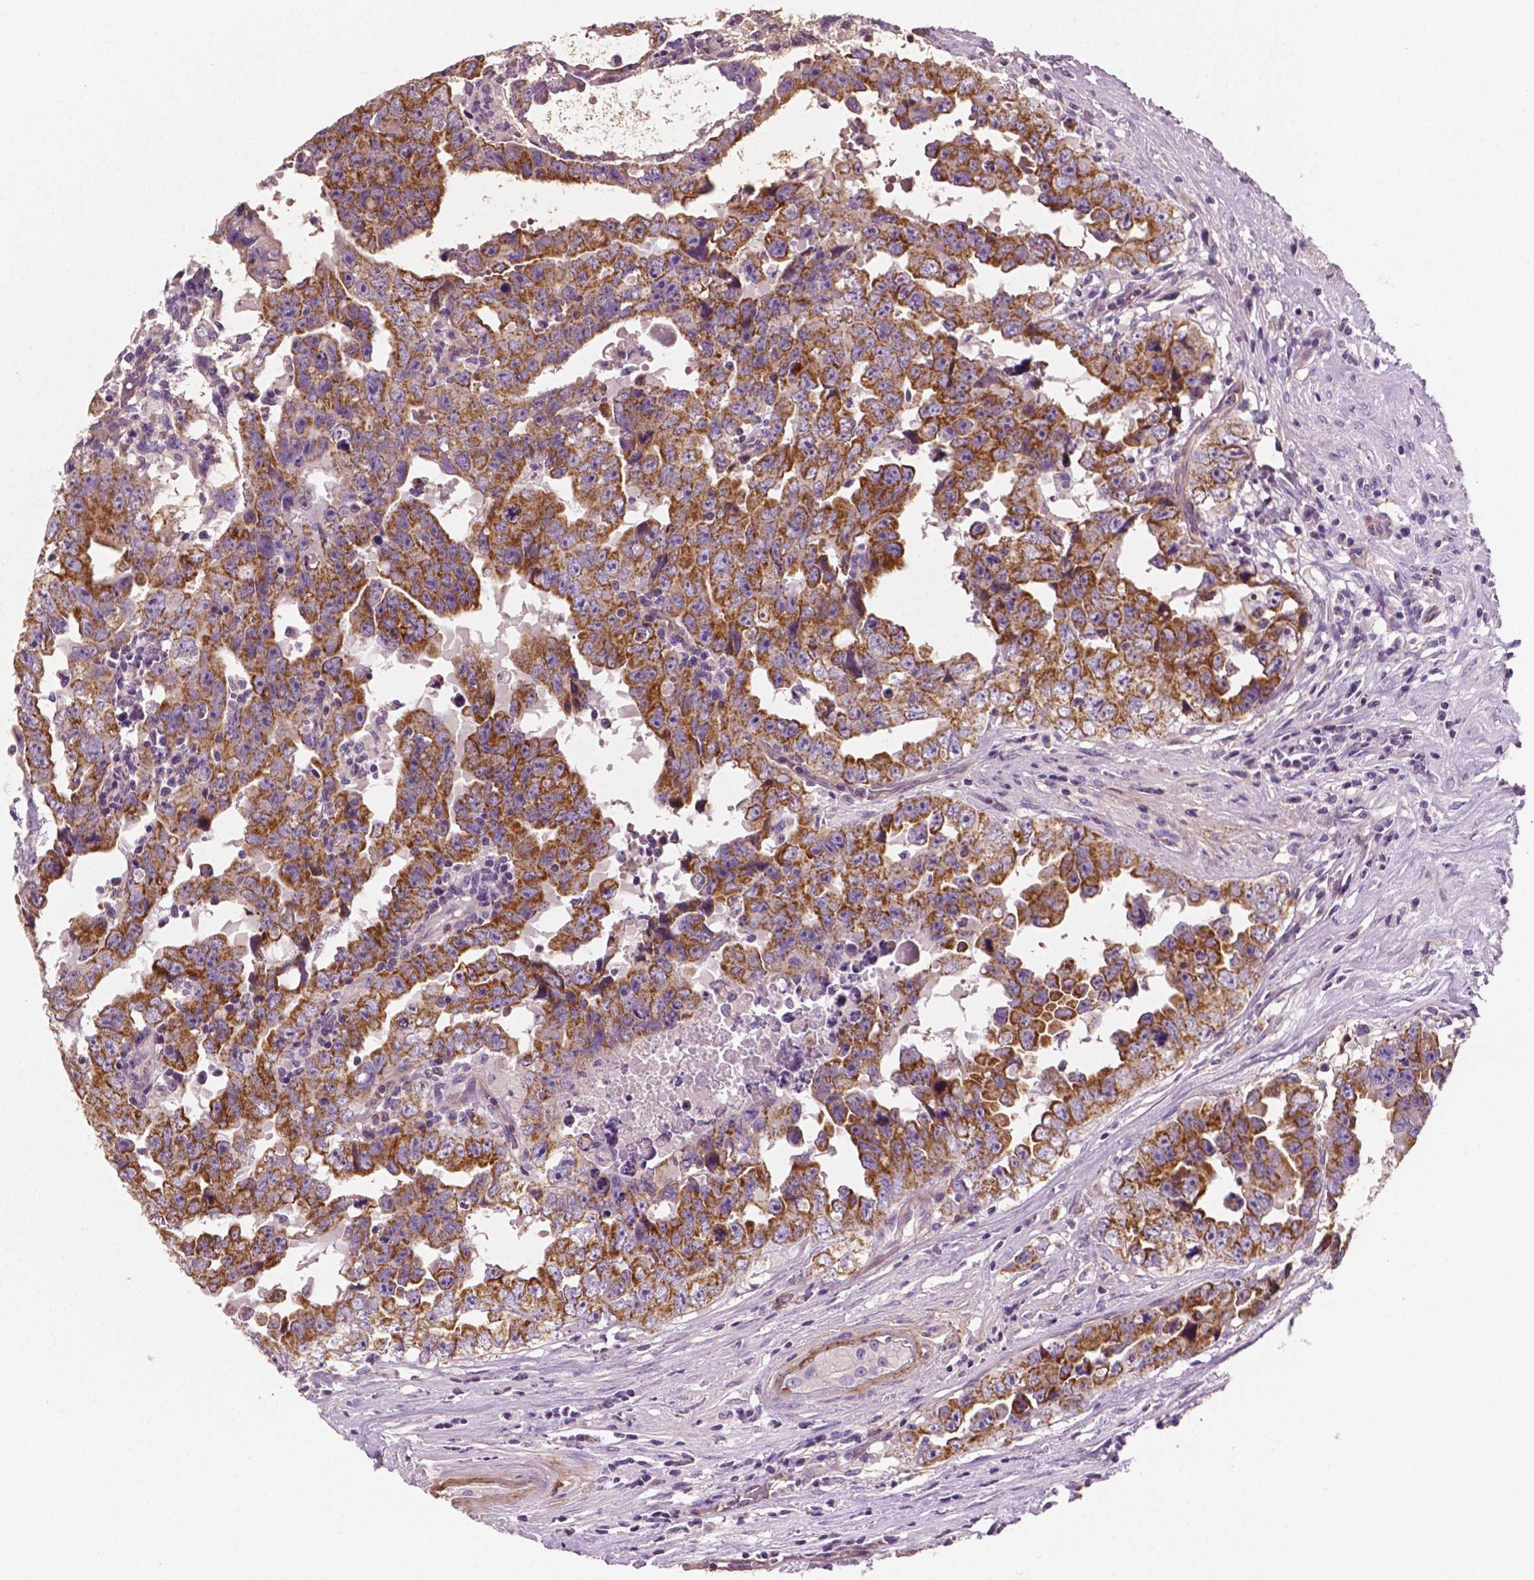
{"staining": {"intensity": "strong", "quantity": ">75%", "location": "cytoplasmic/membranous"}, "tissue": "testis cancer", "cell_type": "Tumor cells", "image_type": "cancer", "snomed": [{"axis": "morphology", "description": "Carcinoma, Embryonal, NOS"}, {"axis": "topography", "description": "Testis"}], "caption": "Protein staining demonstrates strong cytoplasmic/membranous positivity in about >75% of tumor cells in testis cancer.", "gene": "PTX3", "patient": {"sex": "male", "age": 24}}